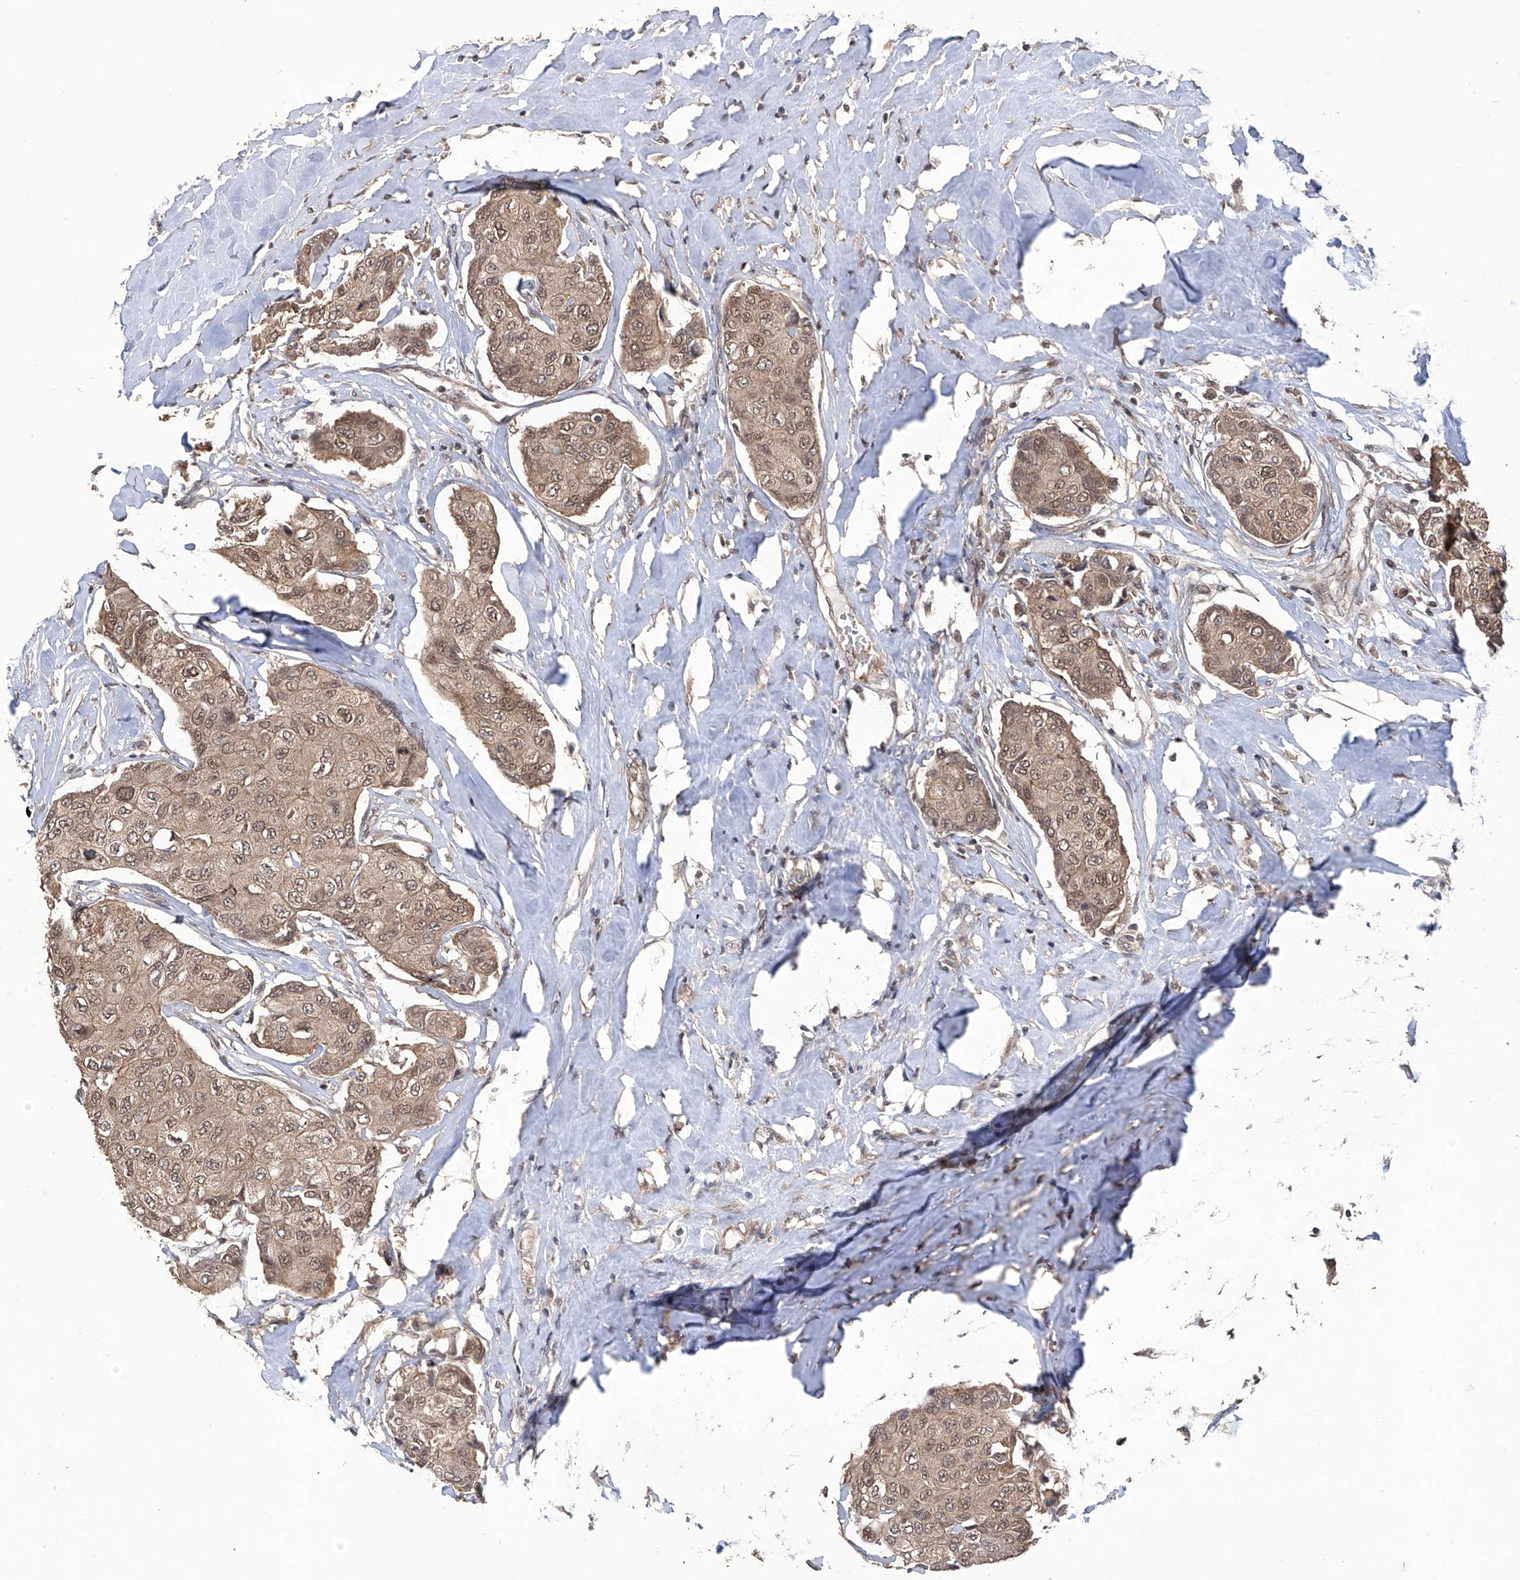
{"staining": {"intensity": "moderate", "quantity": ">75%", "location": "cytoplasmic/membranous,nuclear"}, "tissue": "breast cancer", "cell_type": "Tumor cells", "image_type": "cancer", "snomed": [{"axis": "morphology", "description": "Duct carcinoma"}, {"axis": "topography", "description": "Breast"}], "caption": "Human intraductal carcinoma (breast) stained with a brown dye shows moderate cytoplasmic/membranous and nuclear positive expression in approximately >75% of tumor cells.", "gene": "LYSMD4", "patient": {"sex": "female", "age": 80}}